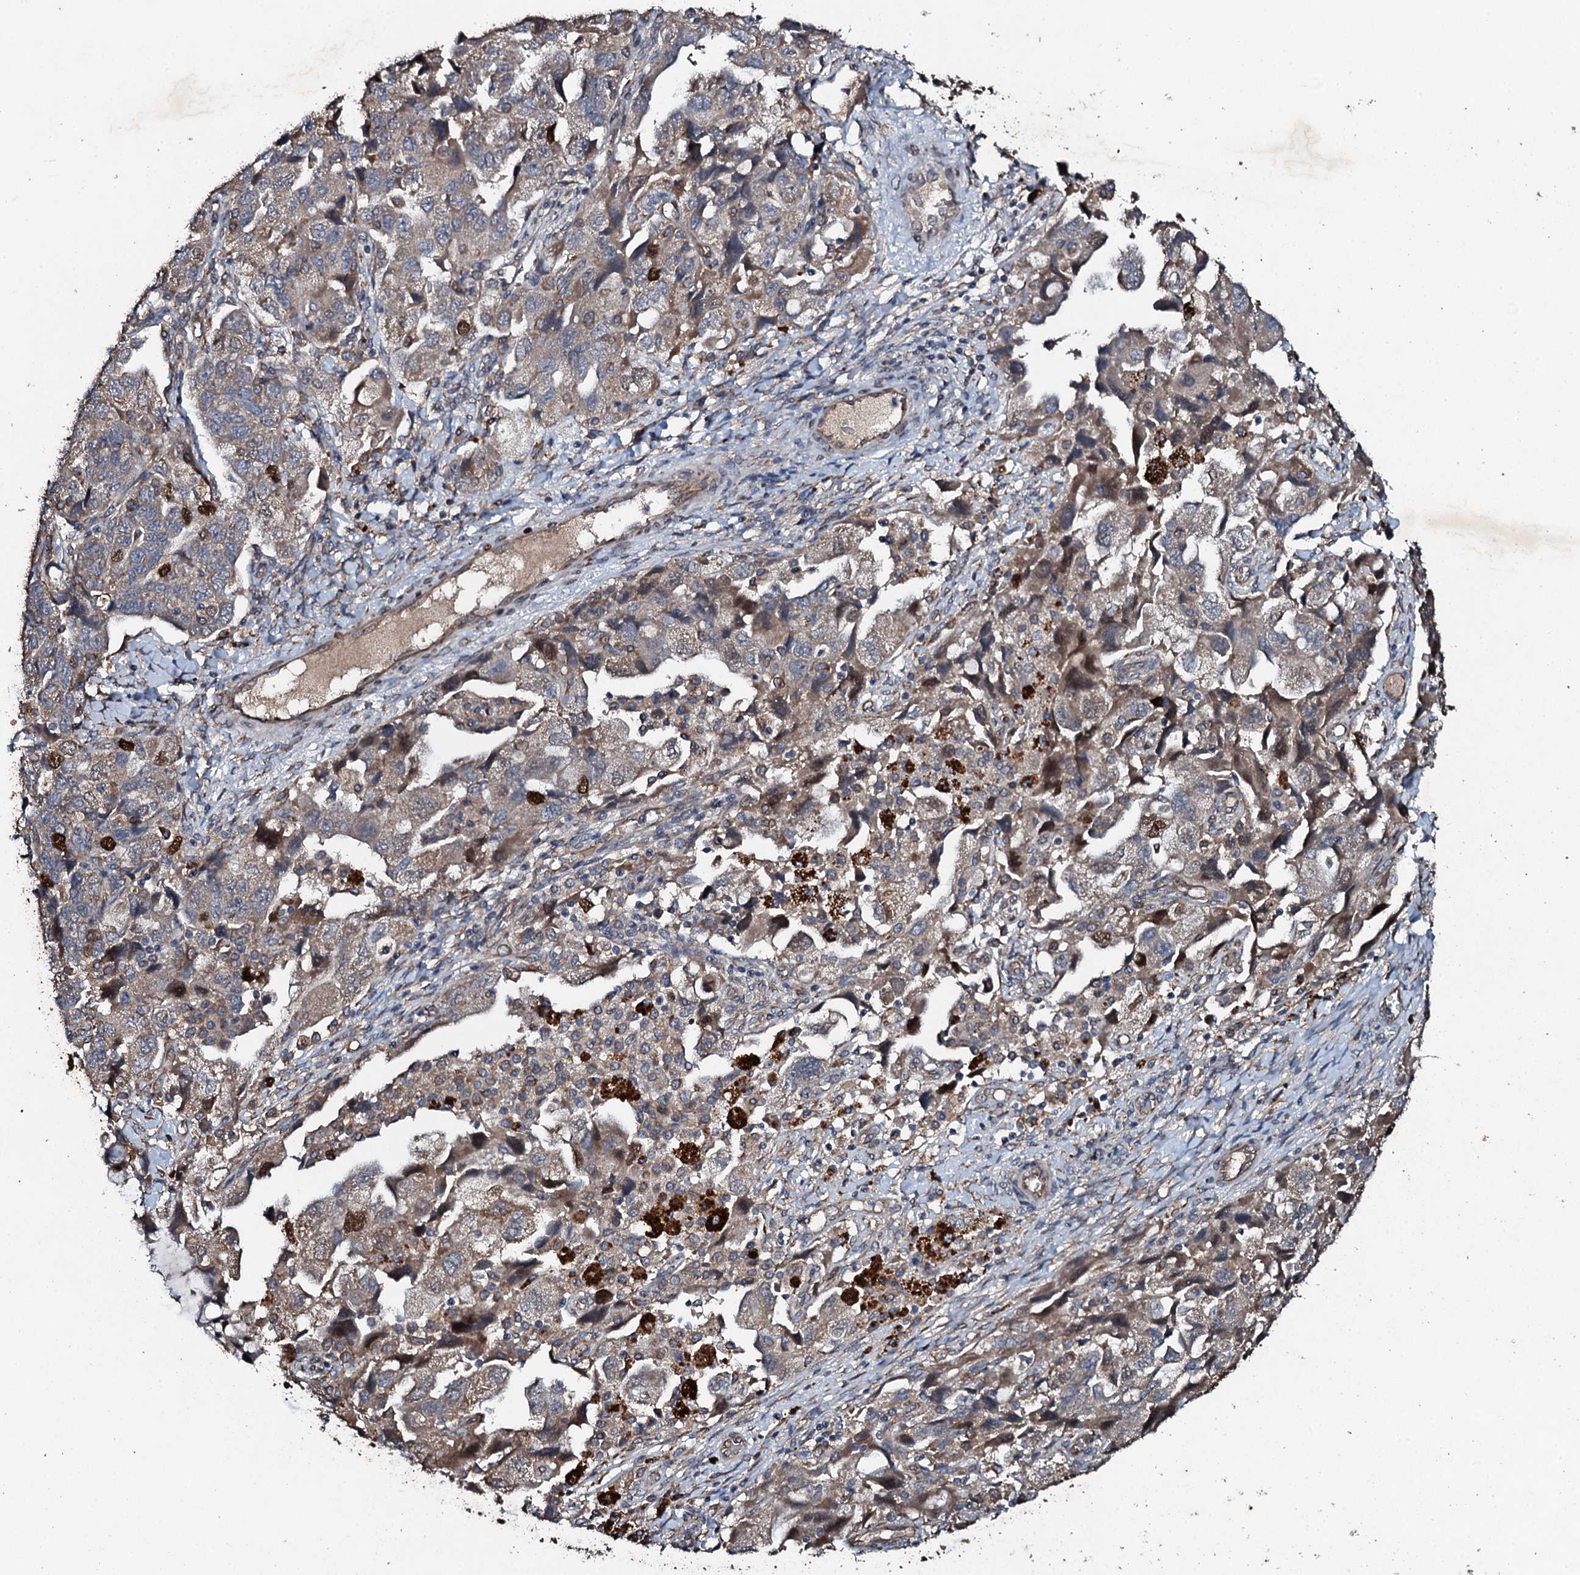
{"staining": {"intensity": "weak", "quantity": "25%-75%", "location": "cytoplasmic/membranous"}, "tissue": "ovarian cancer", "cell_type": "Tumor cells", "image_type": "cancer", "snomed": [{"axis": "morphology", "description": "Carcinoma, NOS"}, {"axis": "morphology", "description": "Cystadenocarcinoma, serous, NOS"}, {"axis": "topography", "description": "Ovary"}], "caption": "Immunohistochemistry staining of ovarian serous cystadenocarcinoma, which exhibits low levels of weak cytoplasmic/membranous positivity in approximately 25%-75% of tumor cells indicating weak cytoplasmic/membranous protein staining. The staining was performed using DAB (3,3'-diaminobenzidine) (brown) for protein detection and nuclei were counterstained in hematoxylin (blue).", "gene": "ADAMTS10", "patient": {"sex": "female", "age": 69}}